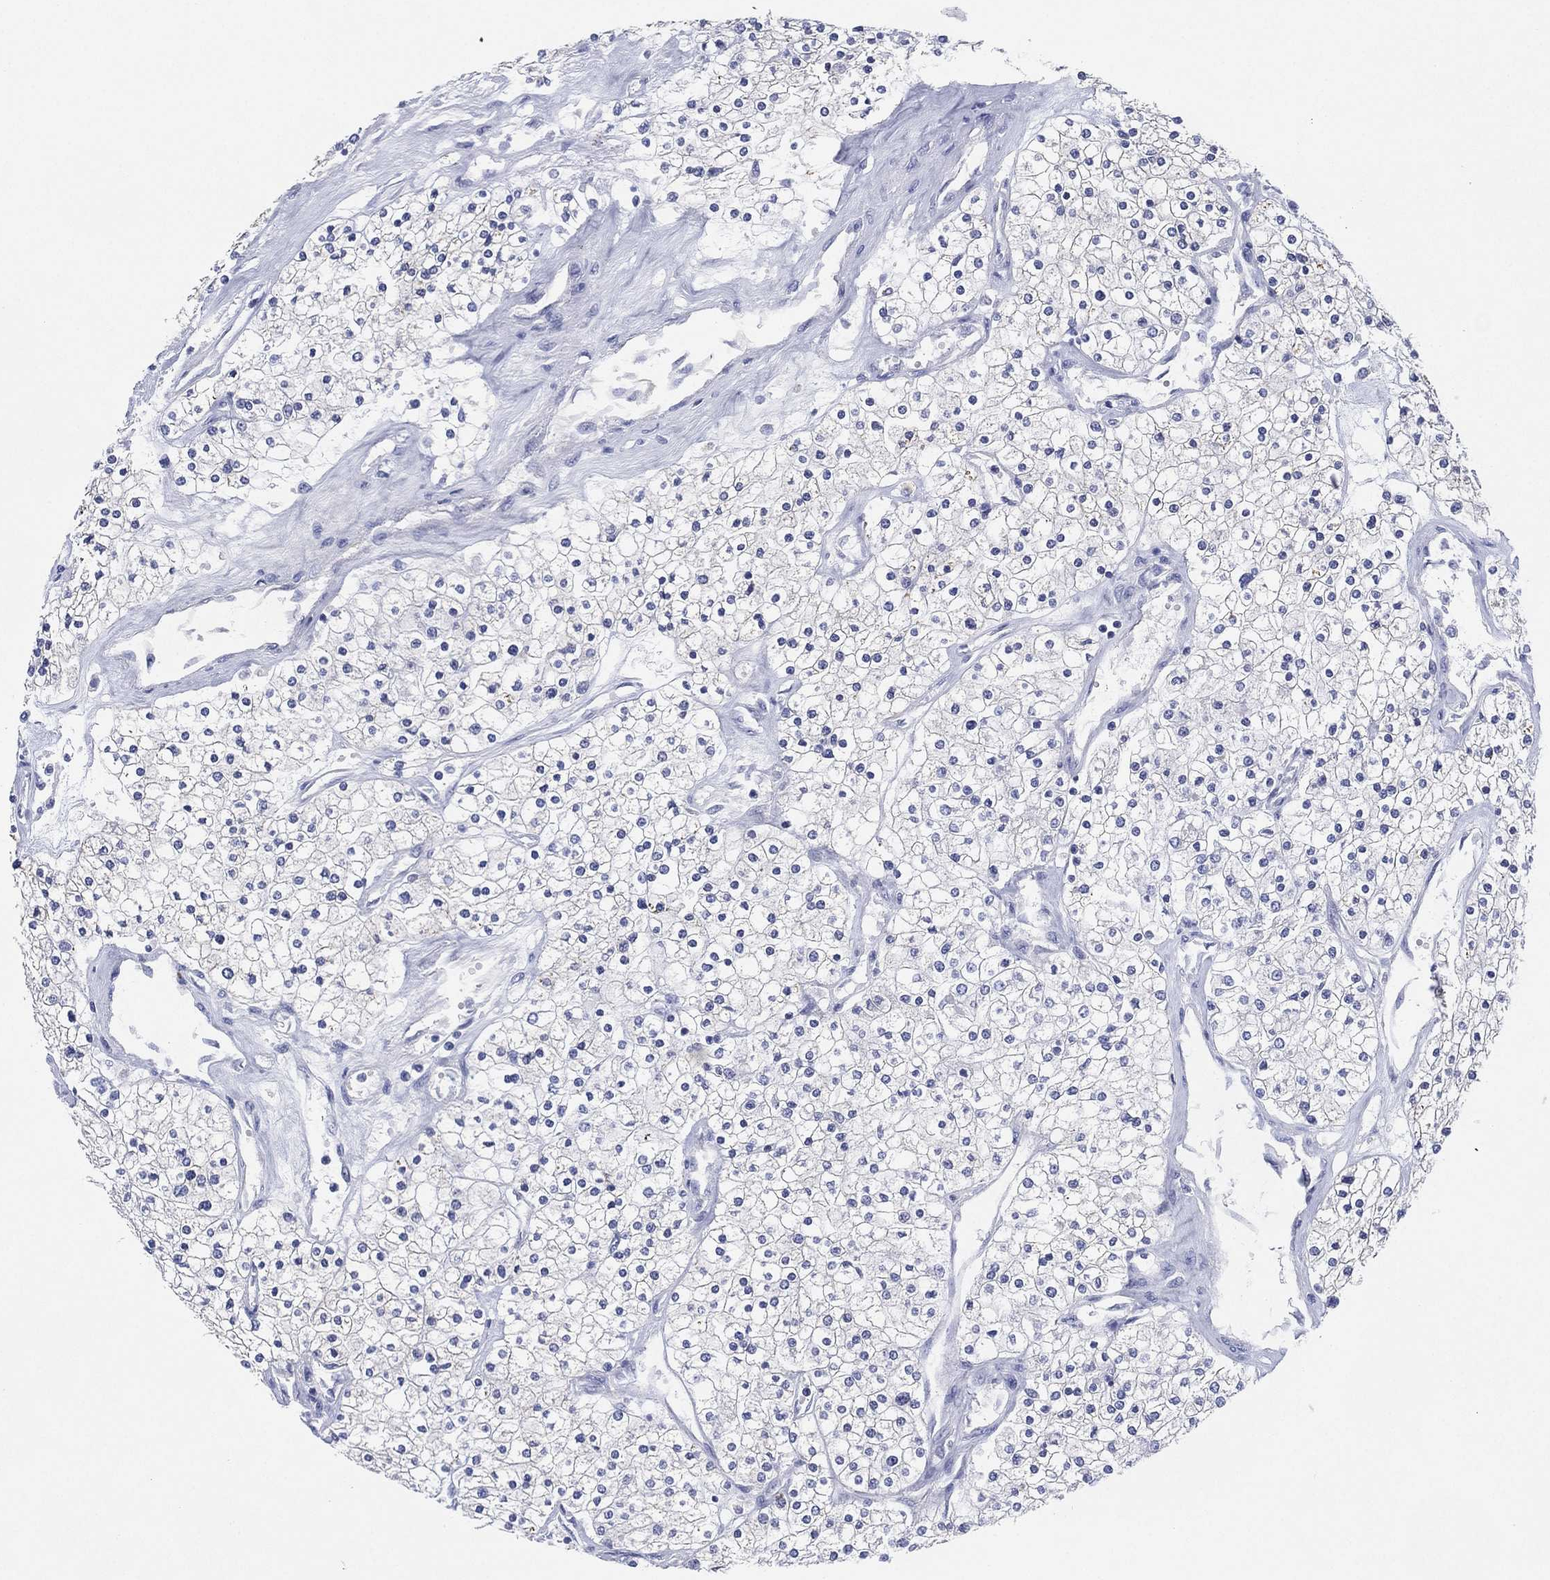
{"staining": {"intensity": "negative", "quantity": "none", "location": "none"}, "tissue": "renal cancer", "cell_type": "Tumor cells", "image_type": "cancer", "snomed": [{"axis": "morphology", "description": "Adenocarcinoma, NOS"}, {"axis": "topography", "description": "Kidney"}], "caption": "Micrograph shows no significant protein positivity in tumor cells of adenocarcinoma (renal).", "gene": "CHRNA3", "patient": {"sex": "male", "age": 80}}